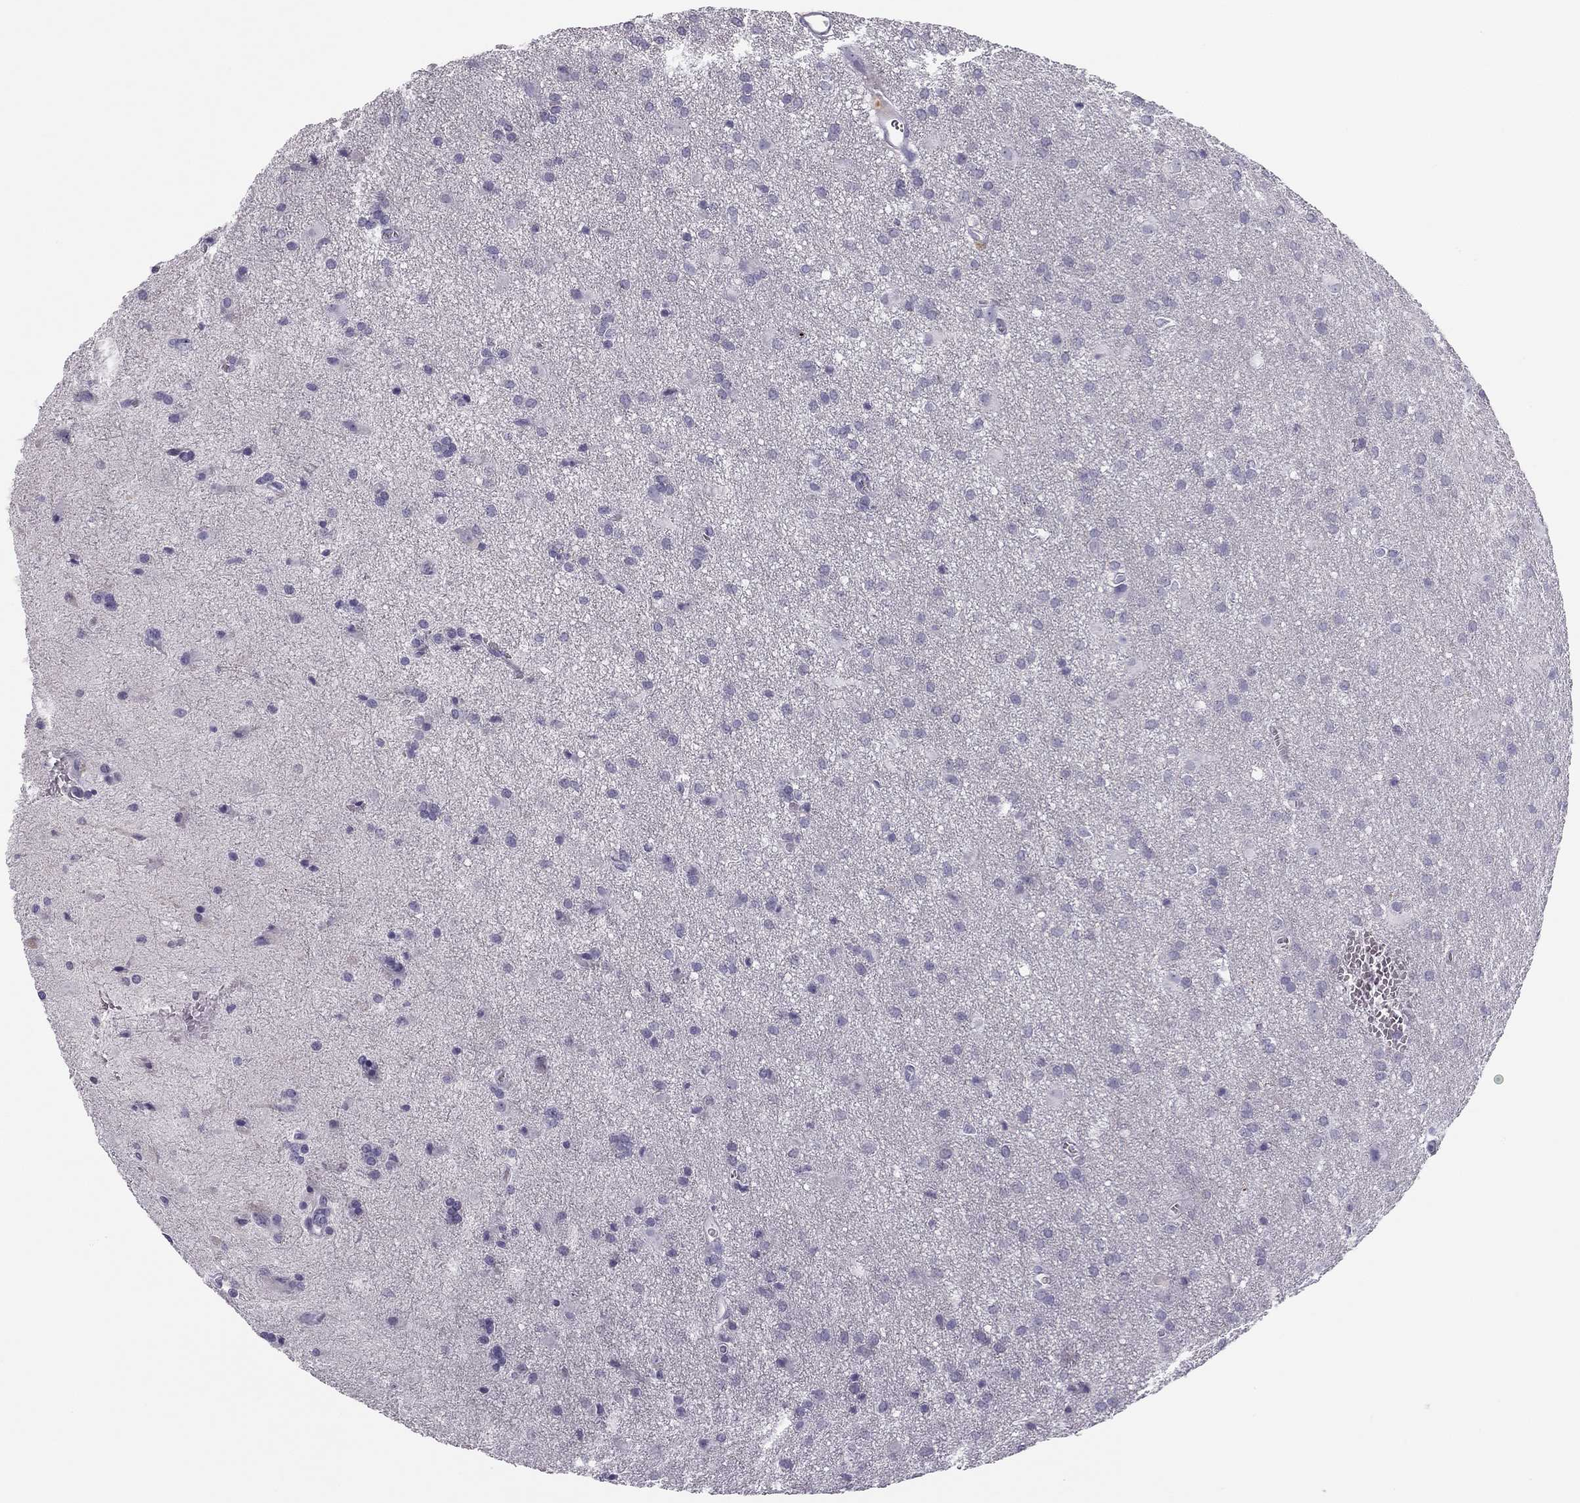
{"staining": {"intensity": "negative", "quantity": "none", "location": "none"}, "tissue": "glioma", "cell_type": "Tumor cells", "image_type": "cancer", "snomed": [{"axis": "morphology", "description": "Glioma, malignant, Low grade"}, {"axis": "topography", "description": "Brain"}], "caption": "A high-resolution micrograph shows immunohistochemistry (IHC) staining of glioma, which reveals no significant staining in tumor cells.", "gene": "MC5R", "patient": {"sex": "male", "age": 58}}